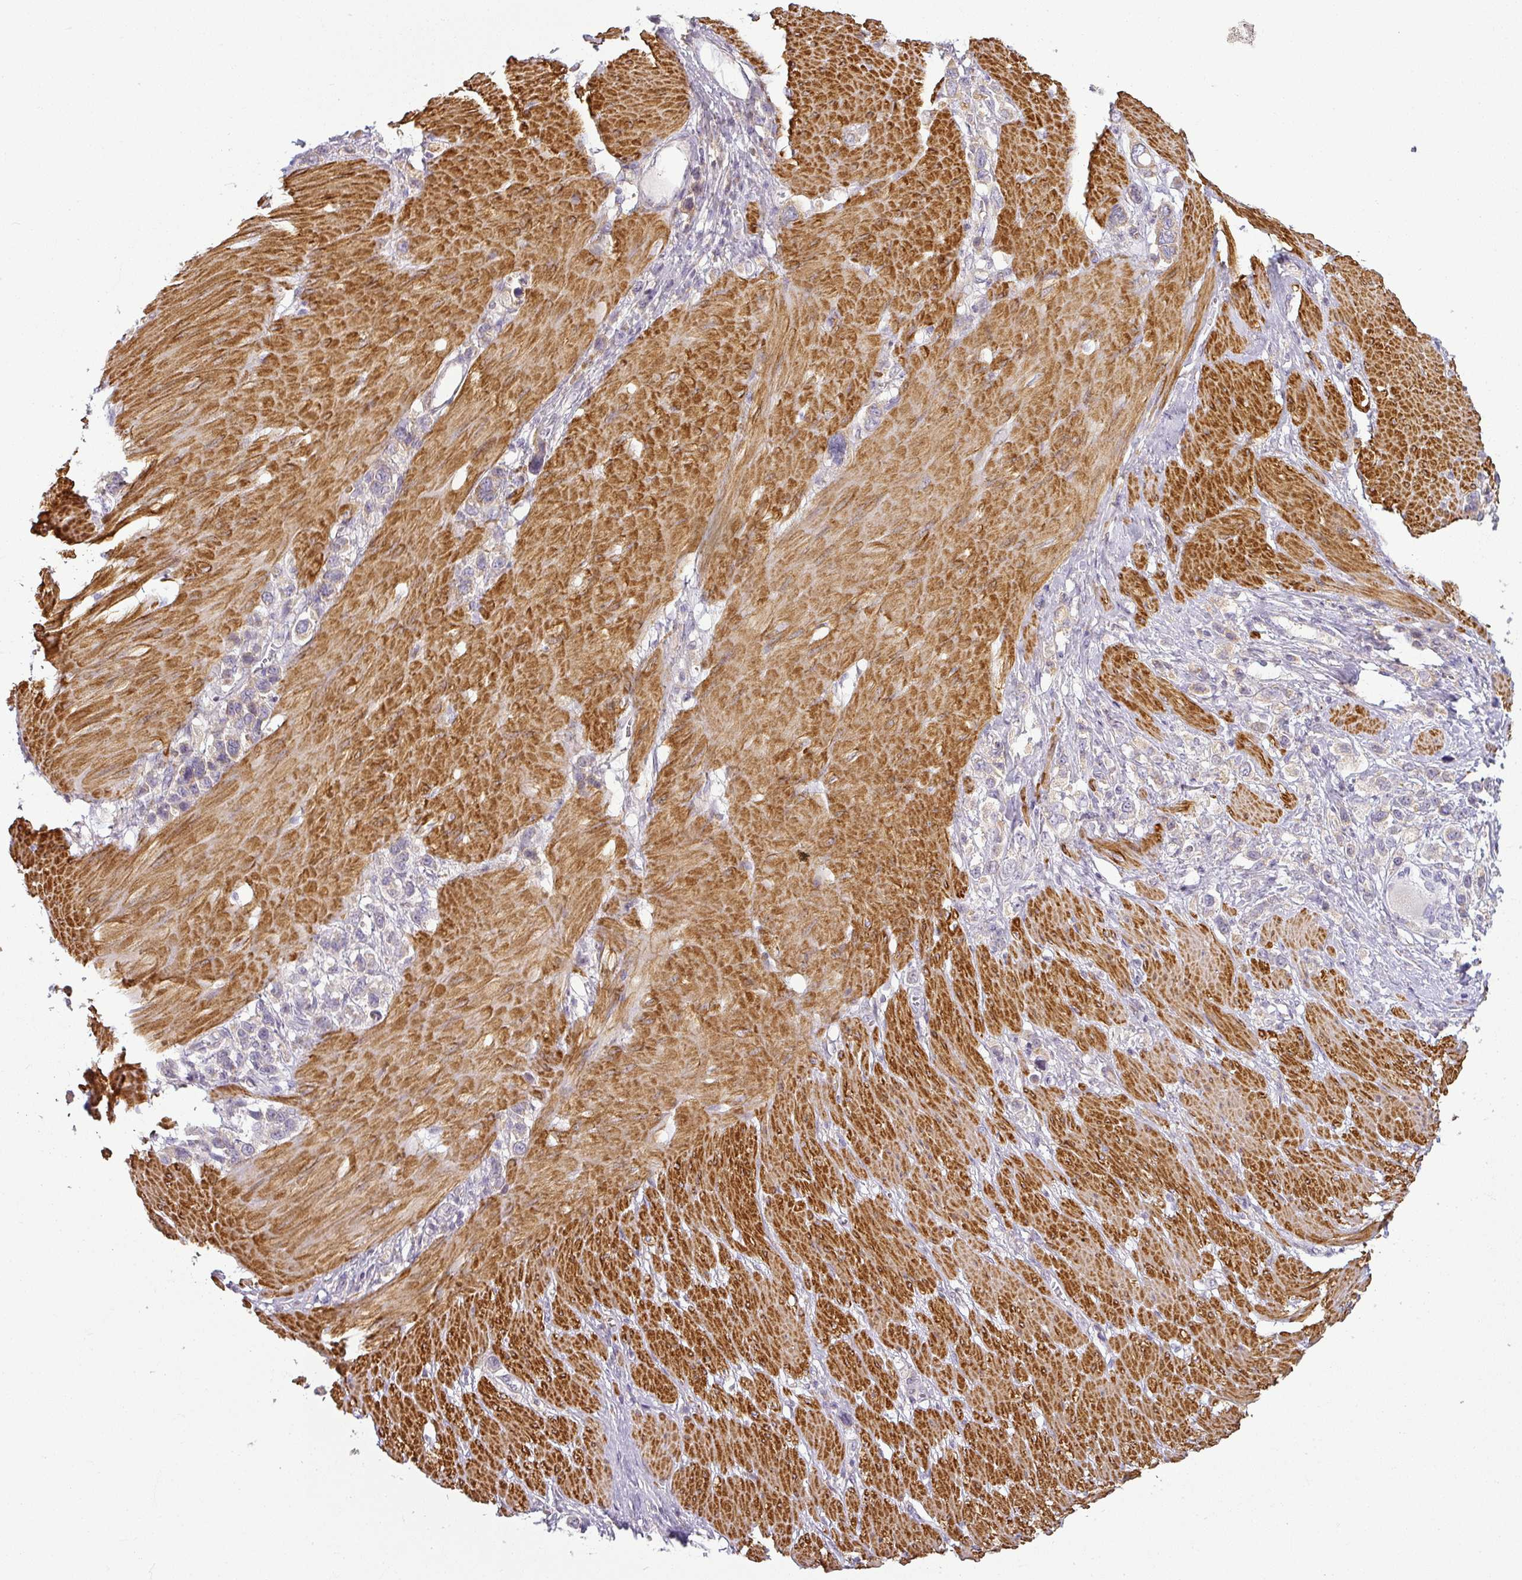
{"staining": {"intensity": "weak", "quantity": "<25%", "location": "cytoplasmic/membranous"}, "tissue": "stomach cancer", "cell_type": "Tumor cells", "image_type": "cancer", "snomed": [{"axis": "morphology", "description": "Normal tissue, NOS"}, {"axis": "morphology", "description": "Adenocarcinoma, NOS"}, {"axis": "topography", "description": "Stomach, upper"}, {"axis": "topography", "description": "Stomach"}], "caption": "Histopathology image shows no protein expression in tumor cells of stomach cancer tissue. (DAB (3,3'-diaminobenzidine) immunohistochemistry (IHC) with hematoxylin counter stain).", "gene": "CCDC144A", "patient": {"sex": "female", "age": 65}}